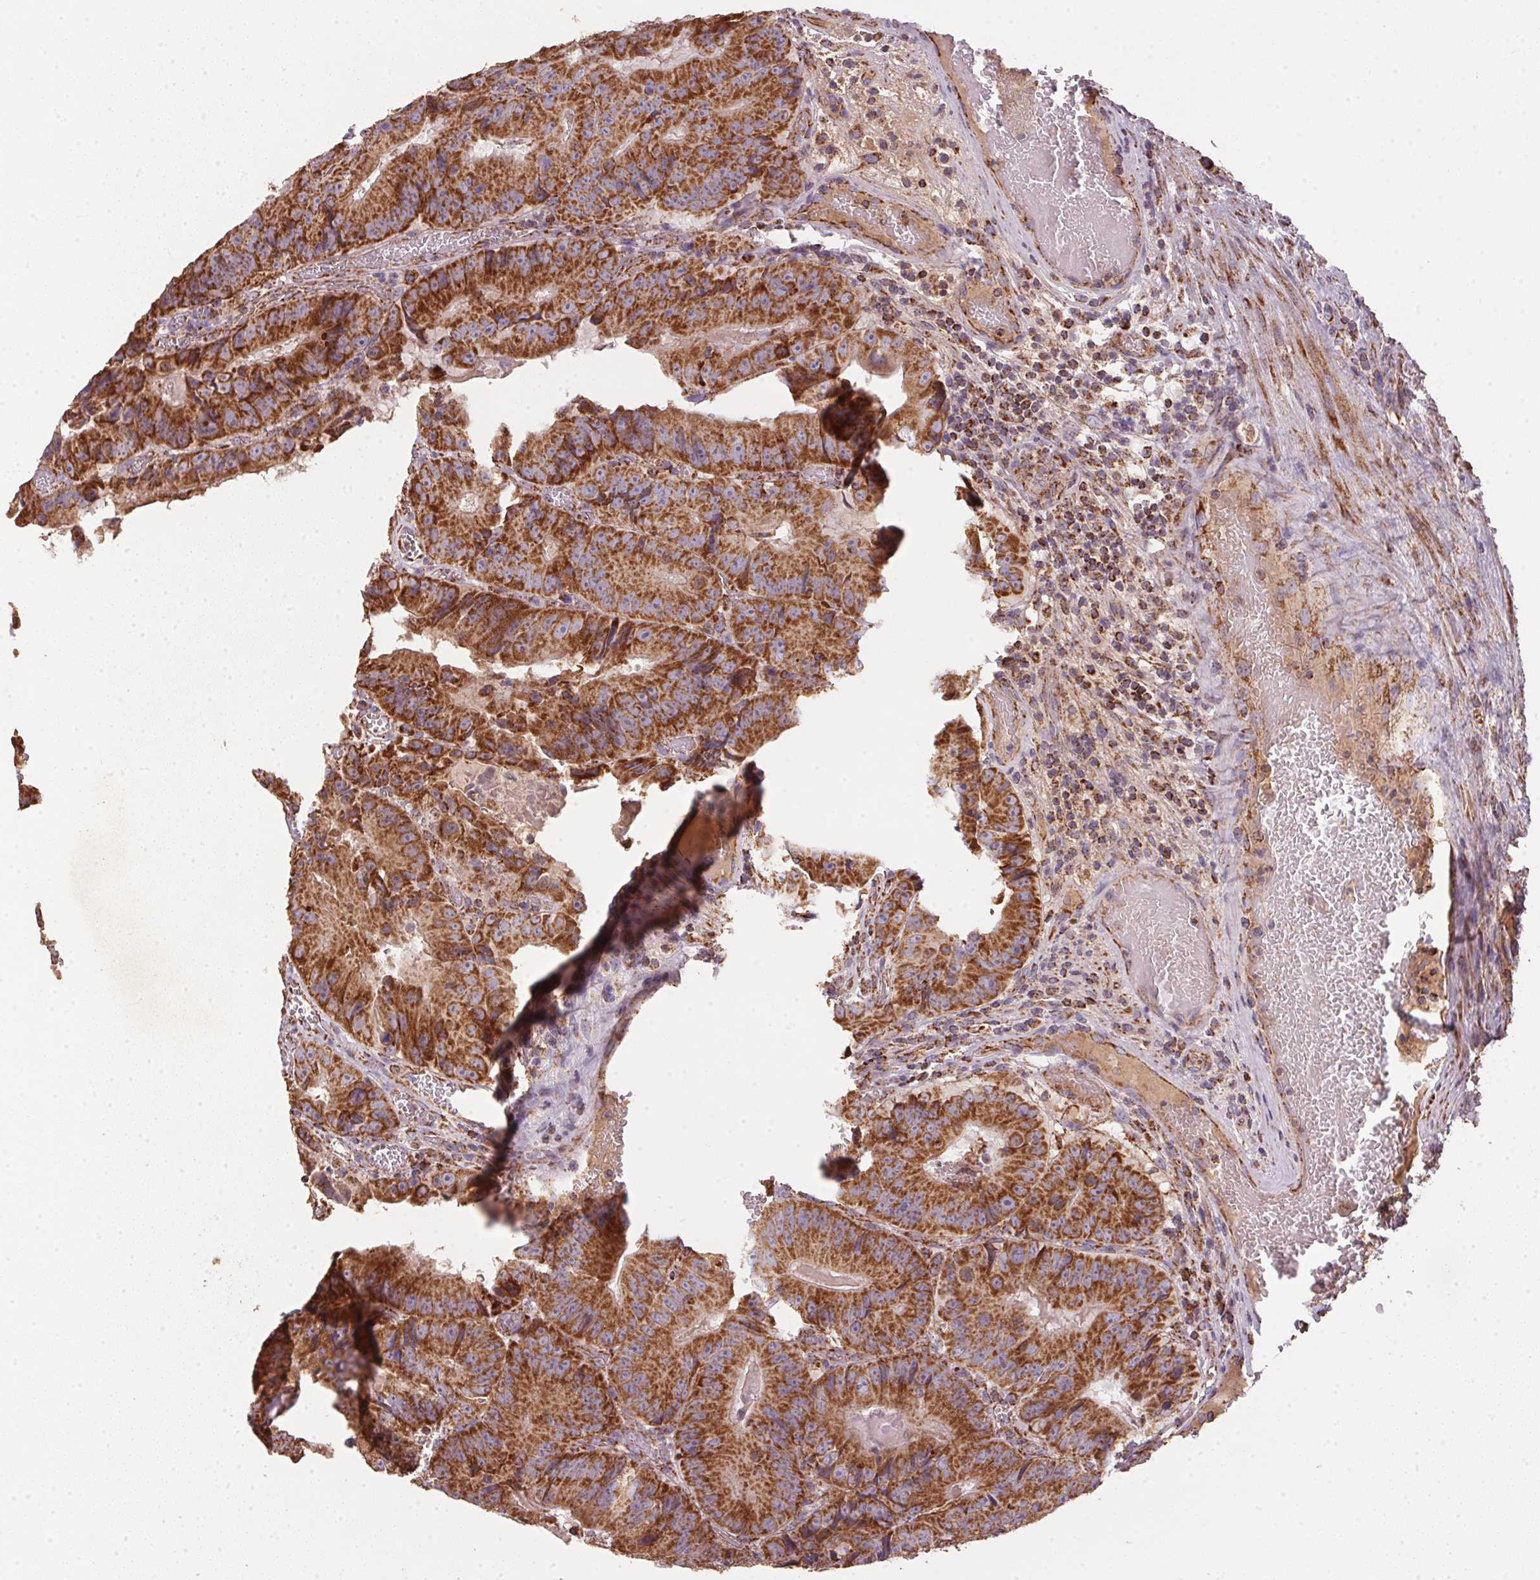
{"staining": {"intensity": "strong", "quantity": ">75%", "location": "cytoplasmic/membranous"}, "tissue": "colorectal cancer", "cell_type": "Tumor cells", "image_type": "cancer", "snomed": [{"axis": "morphology", "description": "Adenocarcinoma, NOS"}, {"axis": "topography", "description": "Colon"}], "caption": "Colorectal cancer tissue reveals strong cytoplasmic/membranous positivity in approximately >75% of tumor cells", "gene": "NDUFS2", "patient": {"sex": "female", "age": 86}}